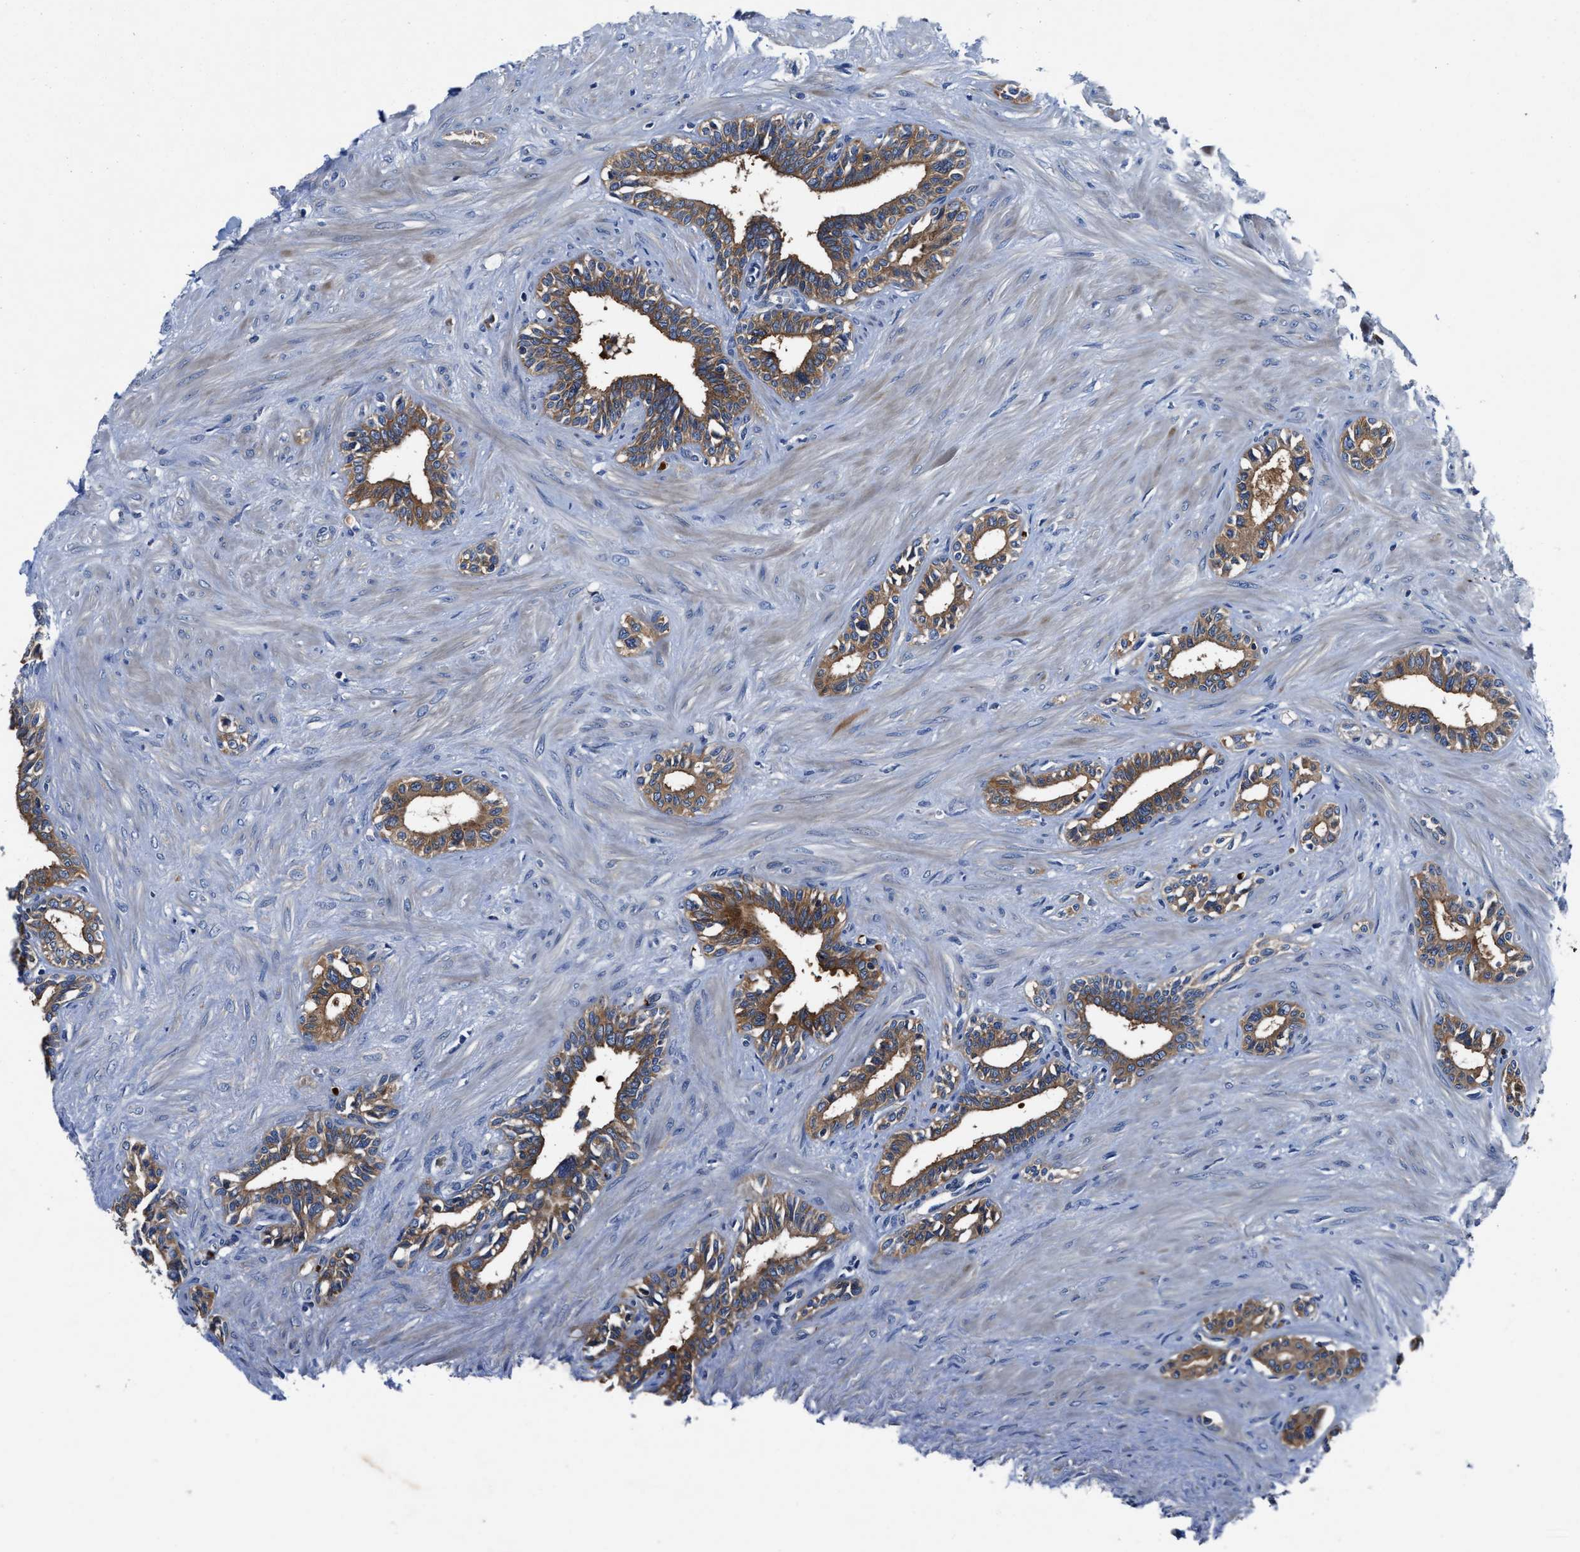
{"staining": {"intensity": "moderate", "quantity": "25%-75%", "location": "cytoplasmic/membranous"}, "tissue": "seminal vesicle", "cell_type": "Glandular cells", "image_type": "normal", "snomed": [{"axis": "morphology", "description": "Normal tissue, NOS"}, {"axis": "morphology", "description": "Adenocarcinoma, High grade"}, {"axis": "topography", "description": "Prostate"}, {"axis": "topography", "description": "Seminal veicle"}], "caption": "Moderate cytoplasmic/membranous protein expression is appreciated in about 25%-75% of glandular cells in seminal vesicle. (DAB IHC with brightfield microscopy, high magnification).", "gene": "PHLPP1", "patient": {"sex": "male", "age": 55}}